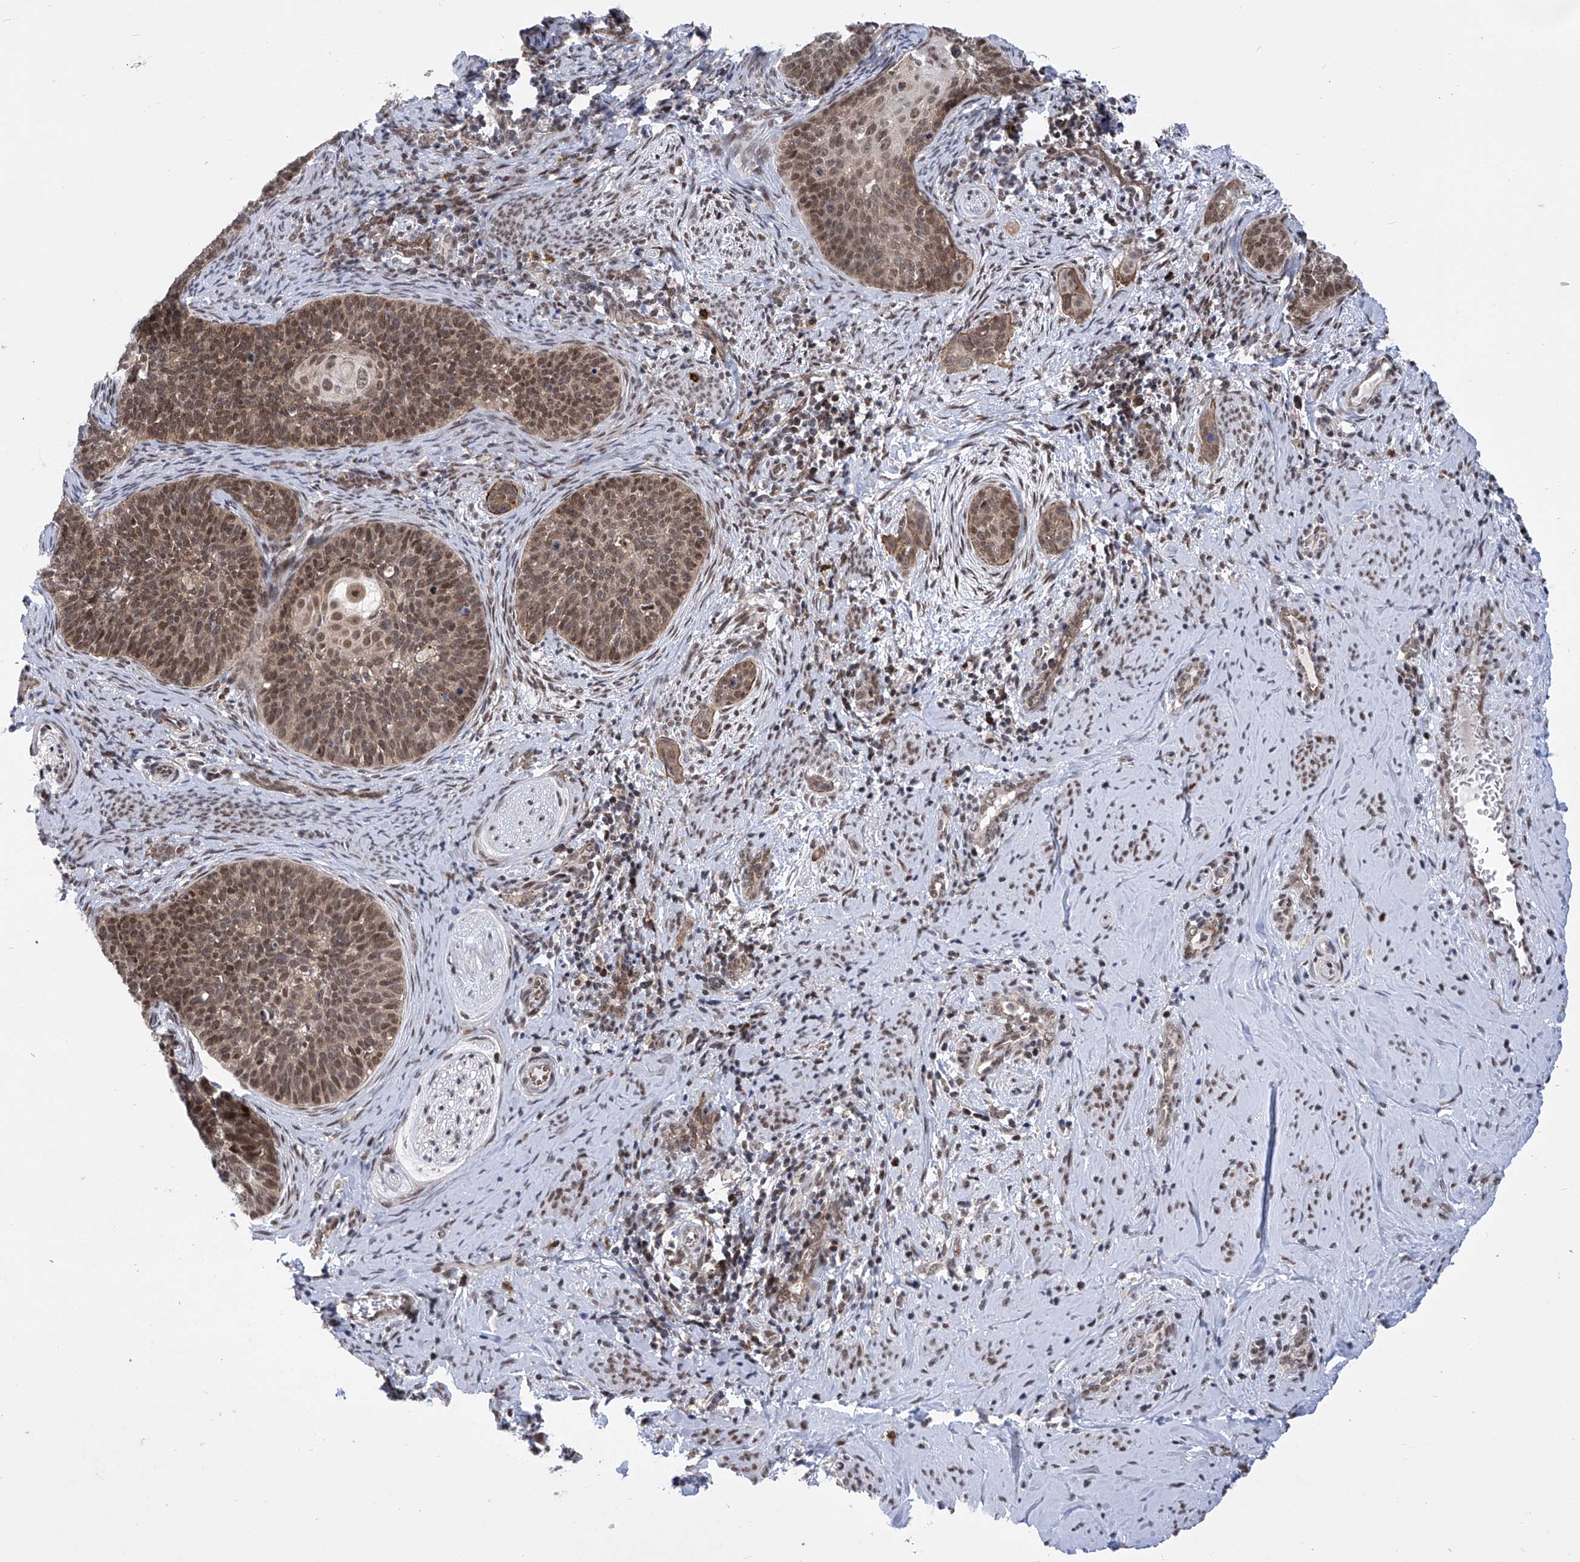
{"staining": {"intensity": "moderate", "quantity": ">75%", "location": "cytoplasmic/membranous,nuclear"}, "tissue": "cervical cancer", "cell_type": "Tumor cells", "image_type": "cancer", "snomed": [{"axis": "morphology", "description": "Squamous cell carcinoma, NOS"}, {"axis": "topography", "description": "Cervix"}], "caption": "Moderate cytoplasmic/membranous and nuclear staining for a protein is seen in about >75% of tumor cells of cervical cancer (squamous cell carcinoma) using immunohistochemistry (IHC).", "gene": "CEP290", "patient": {"sex": "female", "age": 33}}